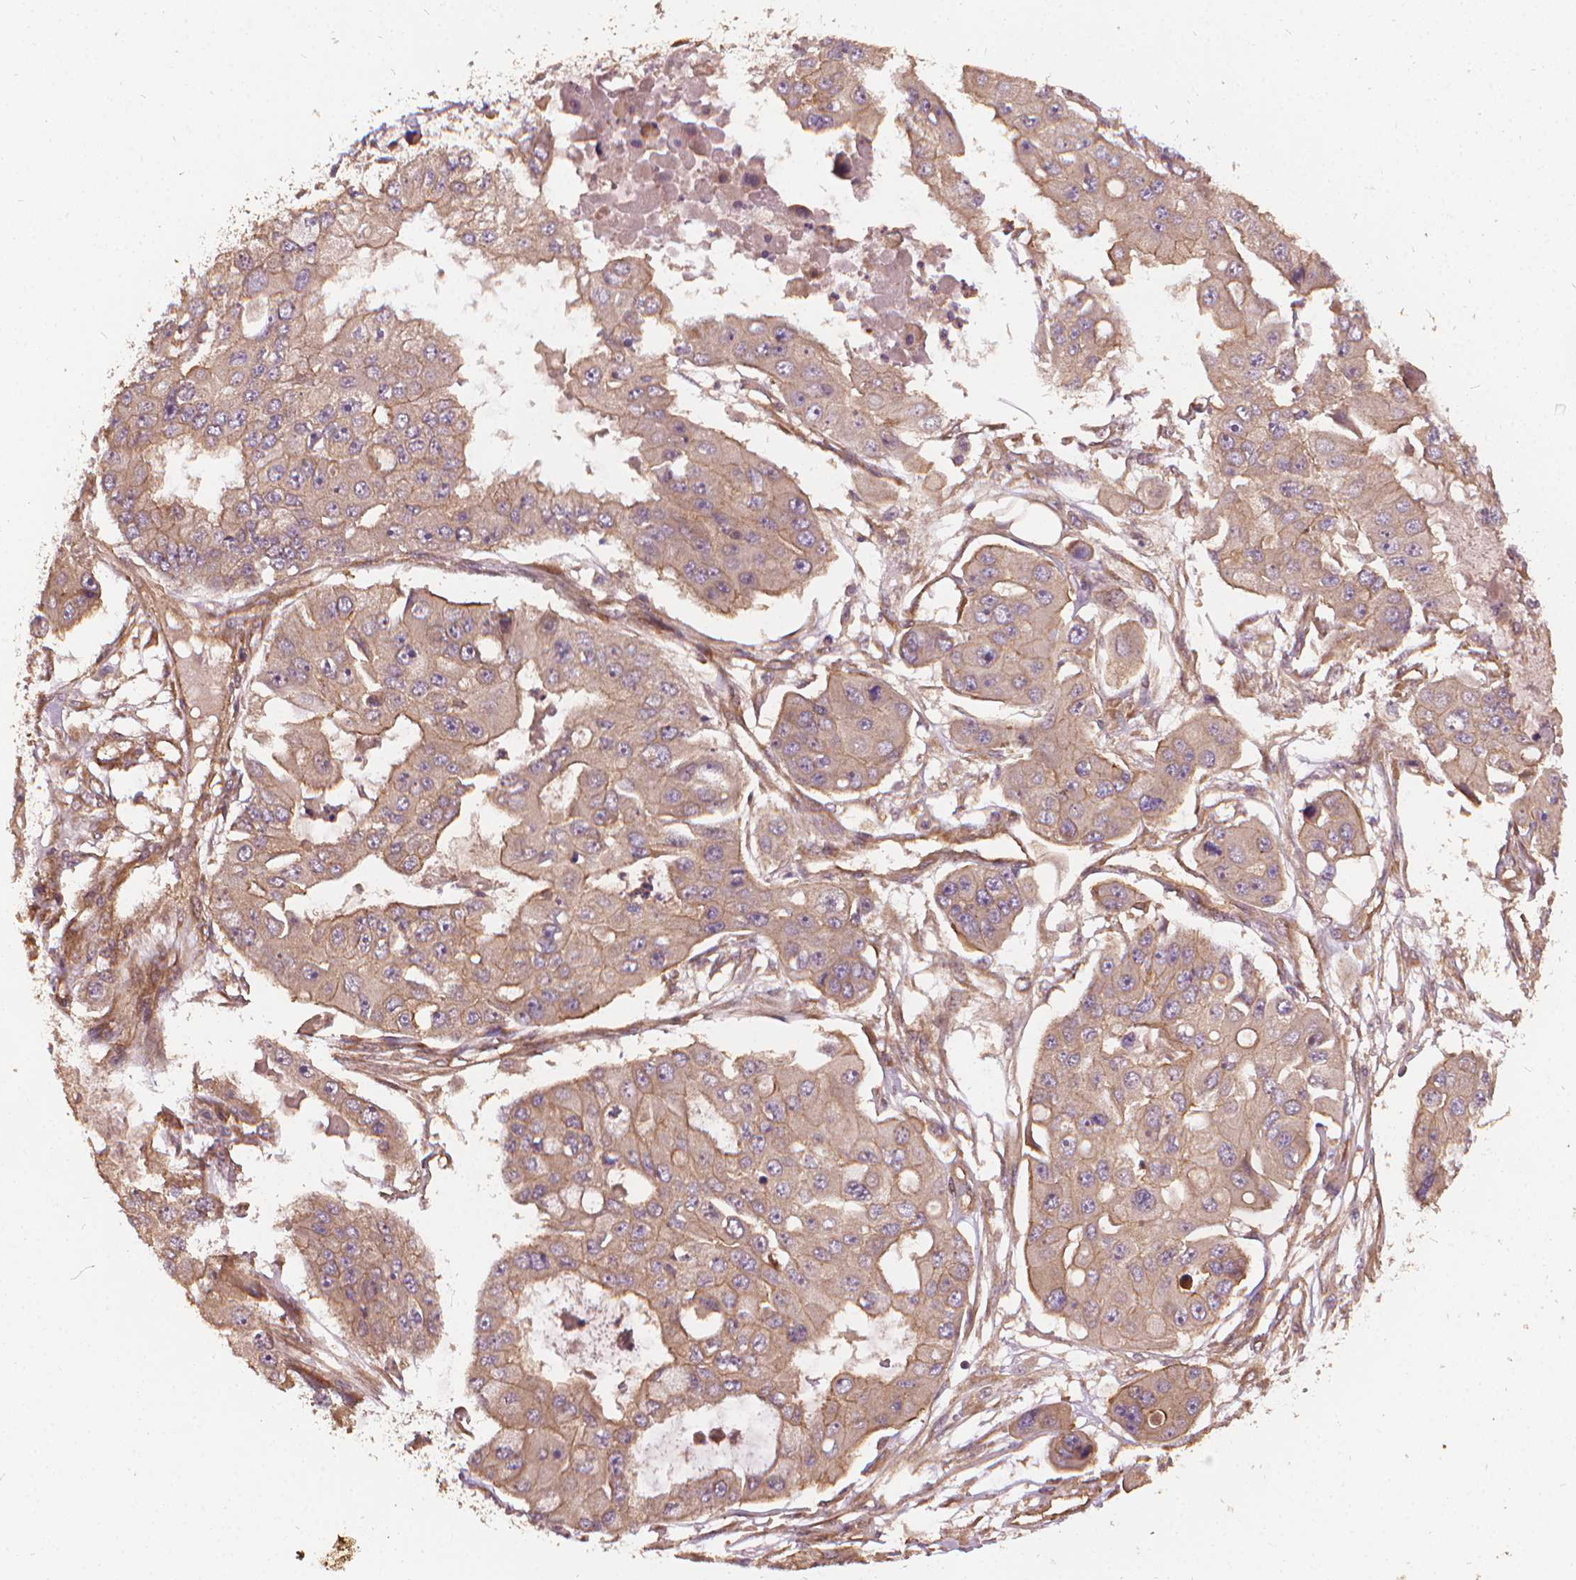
{"staining": {"intensity": "weak", "quantity": ">75%", "location": "cytoplasmic/membranous"}, "tissue": "ovarian cancer", "cell_type": "Tumor cells", "image_type": "cancer", "snomed": [{"axis": "morphology", "description": "Cystadenocarcinoma, serous, NOS"}, {"axis": "topography", "description": "Ovary"}], "caption": "Human serous cystadenocarcinoma (ovarian) stained with a brown dye reveals weak cytoplasmic/membranous positive expression in approximately >75% of tumor cells.", "gene": "UBXN2A", "patient": {"sex": "female", "age": 56}}